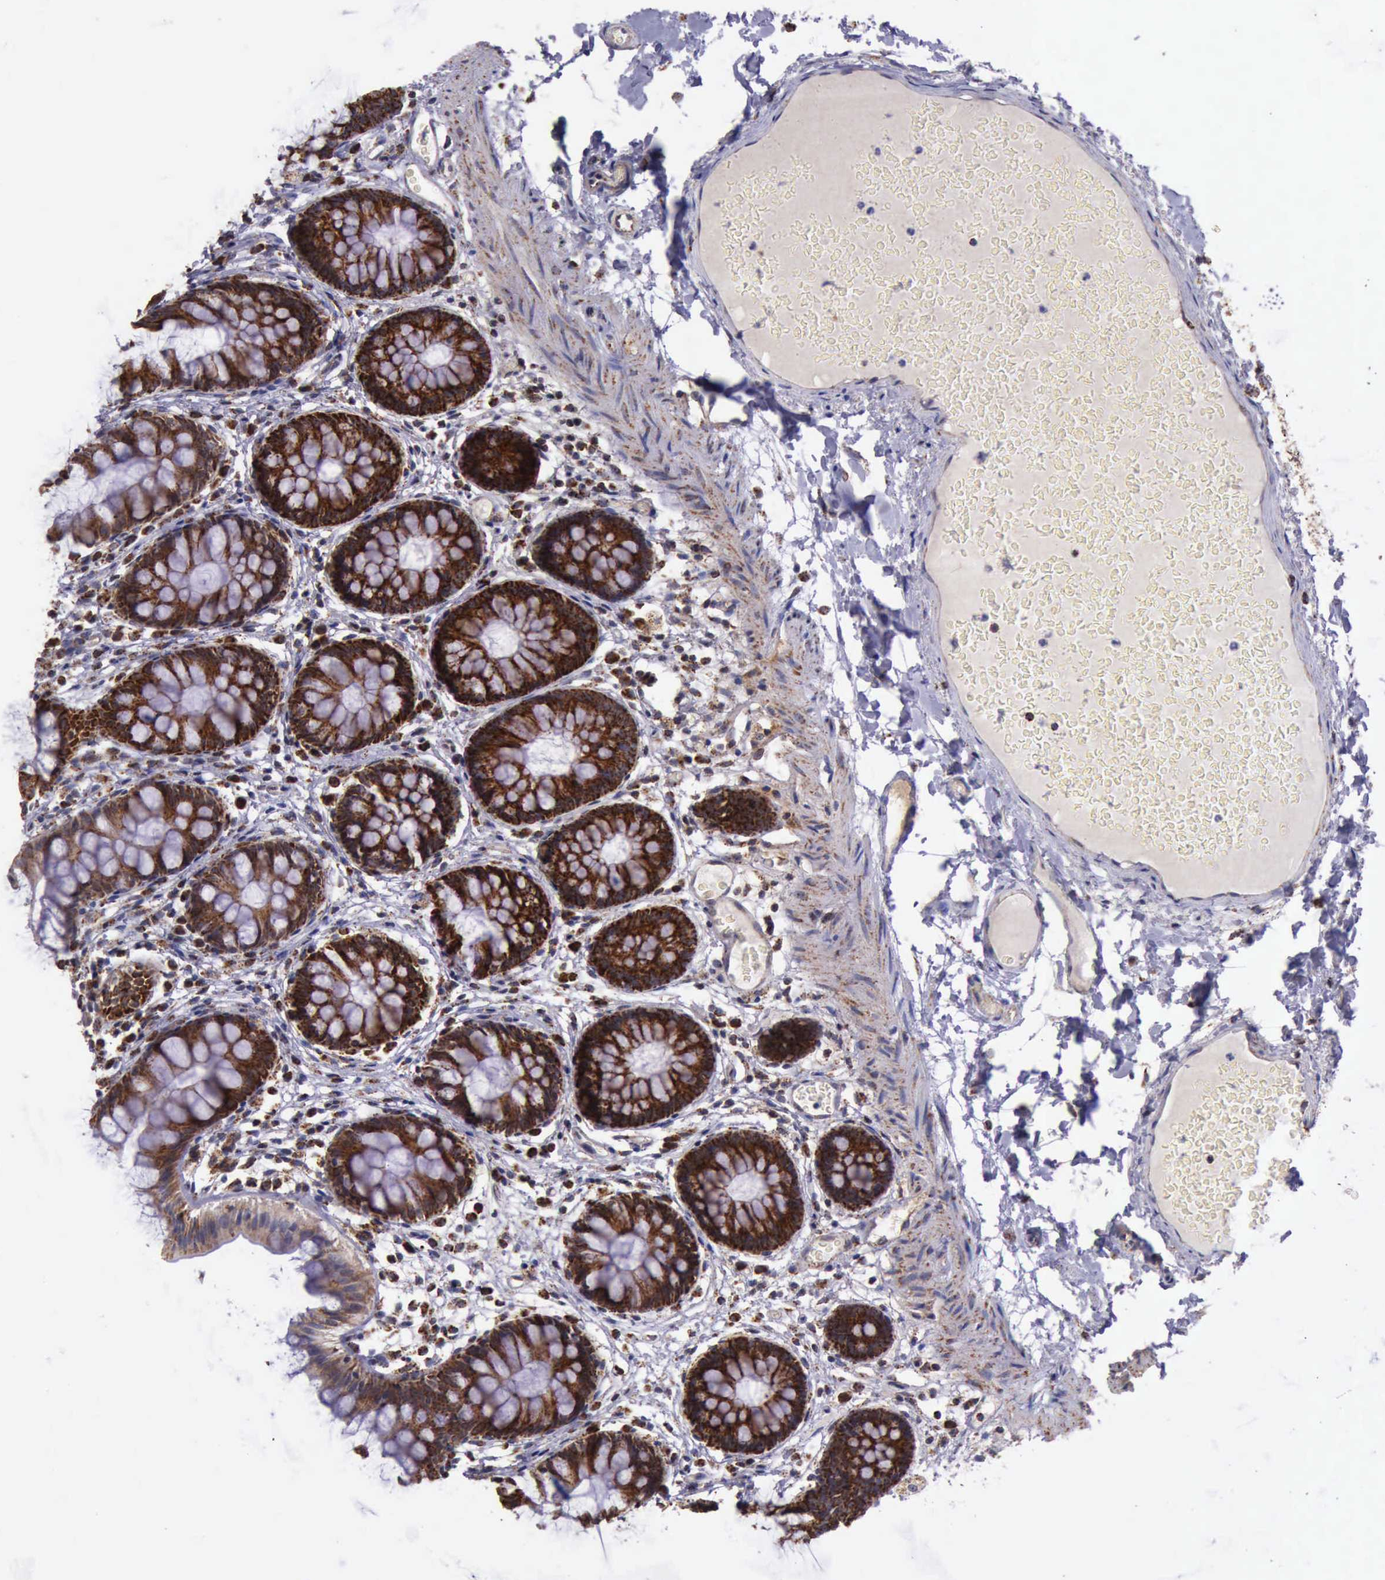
{"staining": {"intensity": "moderate", "quantity": "25%-75%", "location": "cytoplasmic/membranous"}, "tissue": "colon", "cell_type": "Endothelial cells", "image_type": "normal", "snomed": [{"axis": "morphology", "description": "Normal tissue, NOS"}, {"axis": "topography", "description": "Smooth muscle"}, {"axis": "topography", "description": "Colon"}], "caption": "Immunohistochemistry (IHC) (DAB (3,3'-diaminobenzidine)) staining of unremarkable human colon exhibits moderate cytoplasmic/membranous protein expression in approximately 25%-75% of endothelial cells.", "gene": "TXN2", "patient": {"sex": "male", "age": 67}}